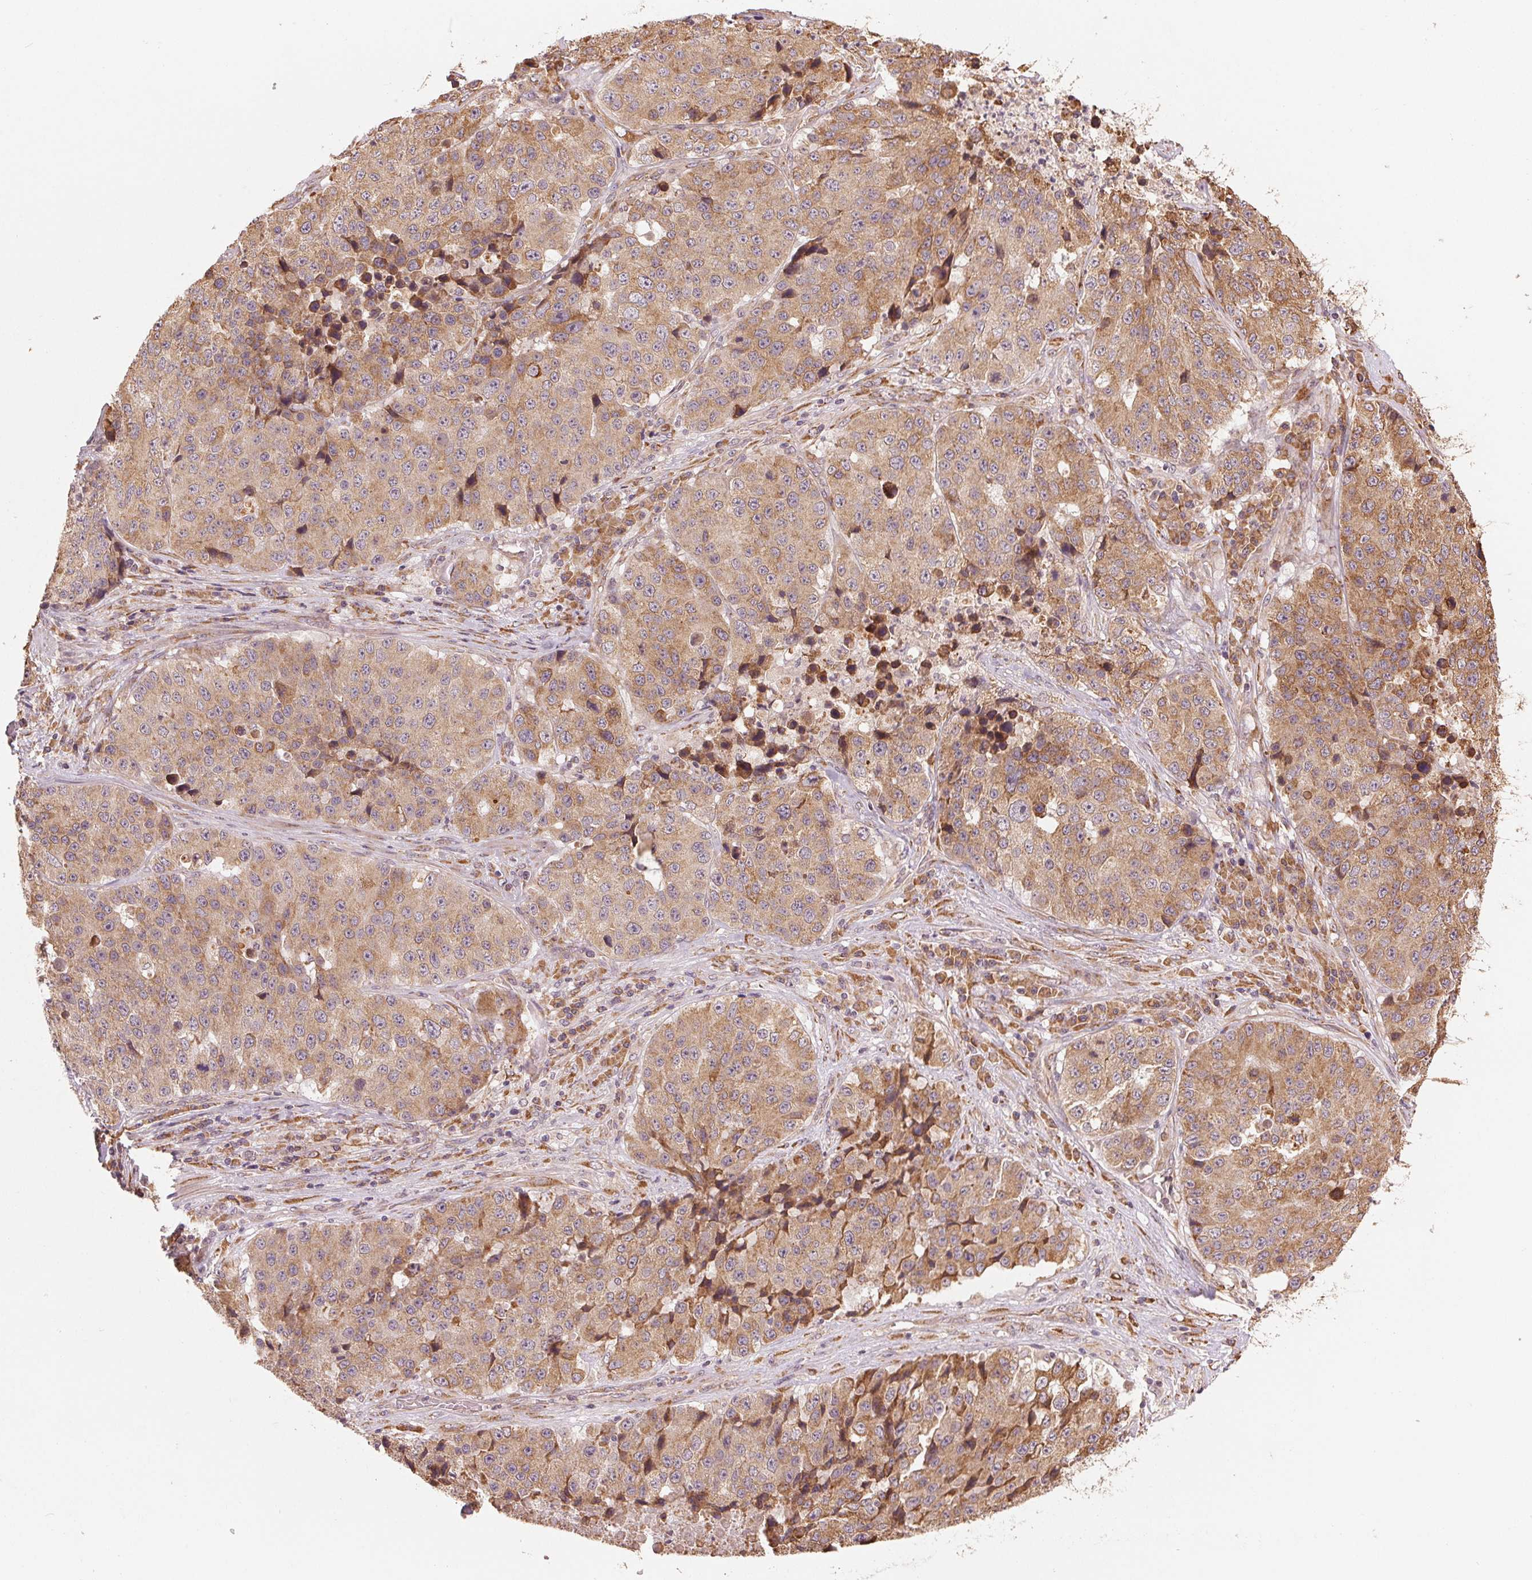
{"staining": {"intensity": "moderate", "quantity": ">75%", "location": "cytoplasmic/membranous"}, "tissue": "stomach cancer", "cell_type": "Tumor cells", "image_type": "cancer", "snomed": [{"axis": "morphology", "description": "Adenocarcinoma, NOS"}, {"axis": "topography", "description": "Stomach"}], "caption": "IHC image of adenocarcinoma (stomach) stained for a protein (brown), which demonstrates medium levels of moderate cytoplasmic/membranous positivity in approximately >75% of tumor cells.", "gene": "SLC20A1", "patient": {"sex": "male", "age": 71}}